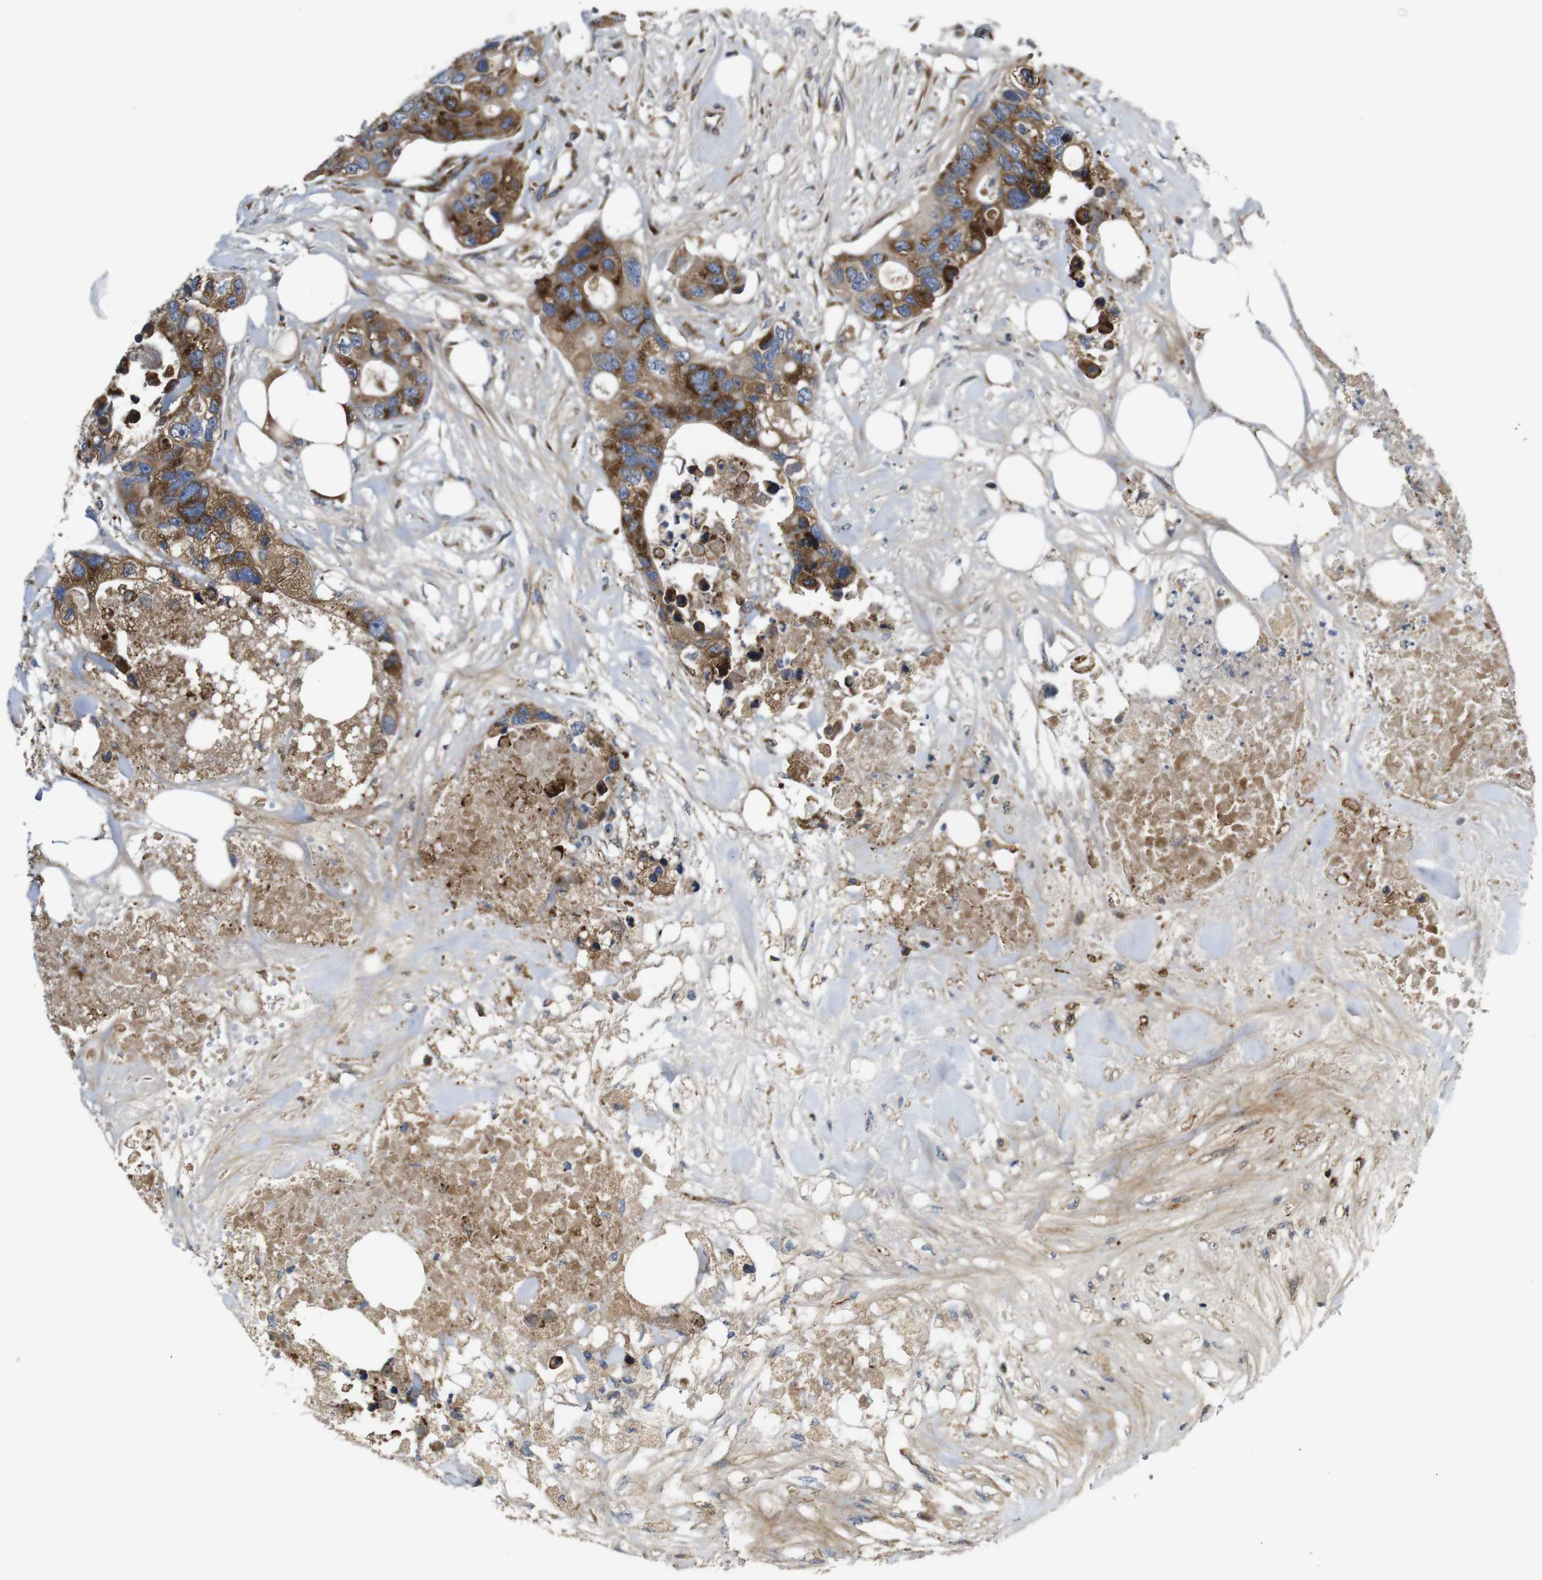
{"staining": {"intensity": "moderate", "quantity": ">75%", "location": "cytoplasmic/membranous"}, "tissue": "colorectal cancer", "cell_type": "Tumor cells", "image_type": "cancer", "snomed": [{"axis": "morphology", "description": "Adenocarcinoma, NOS"}, {"axis": "topography", "description": "Colon"}], "caption": "Moderate cytoplasmic/membranous protein expression is appreciated in approximately >75% of tumor cells in adenocarcinoma (colorectal). (brown staining indicates protein expression, while blue staining denotes nuclei).", "gene": "UBE2G2", "patient": {"sex": "female", "age": 57}}